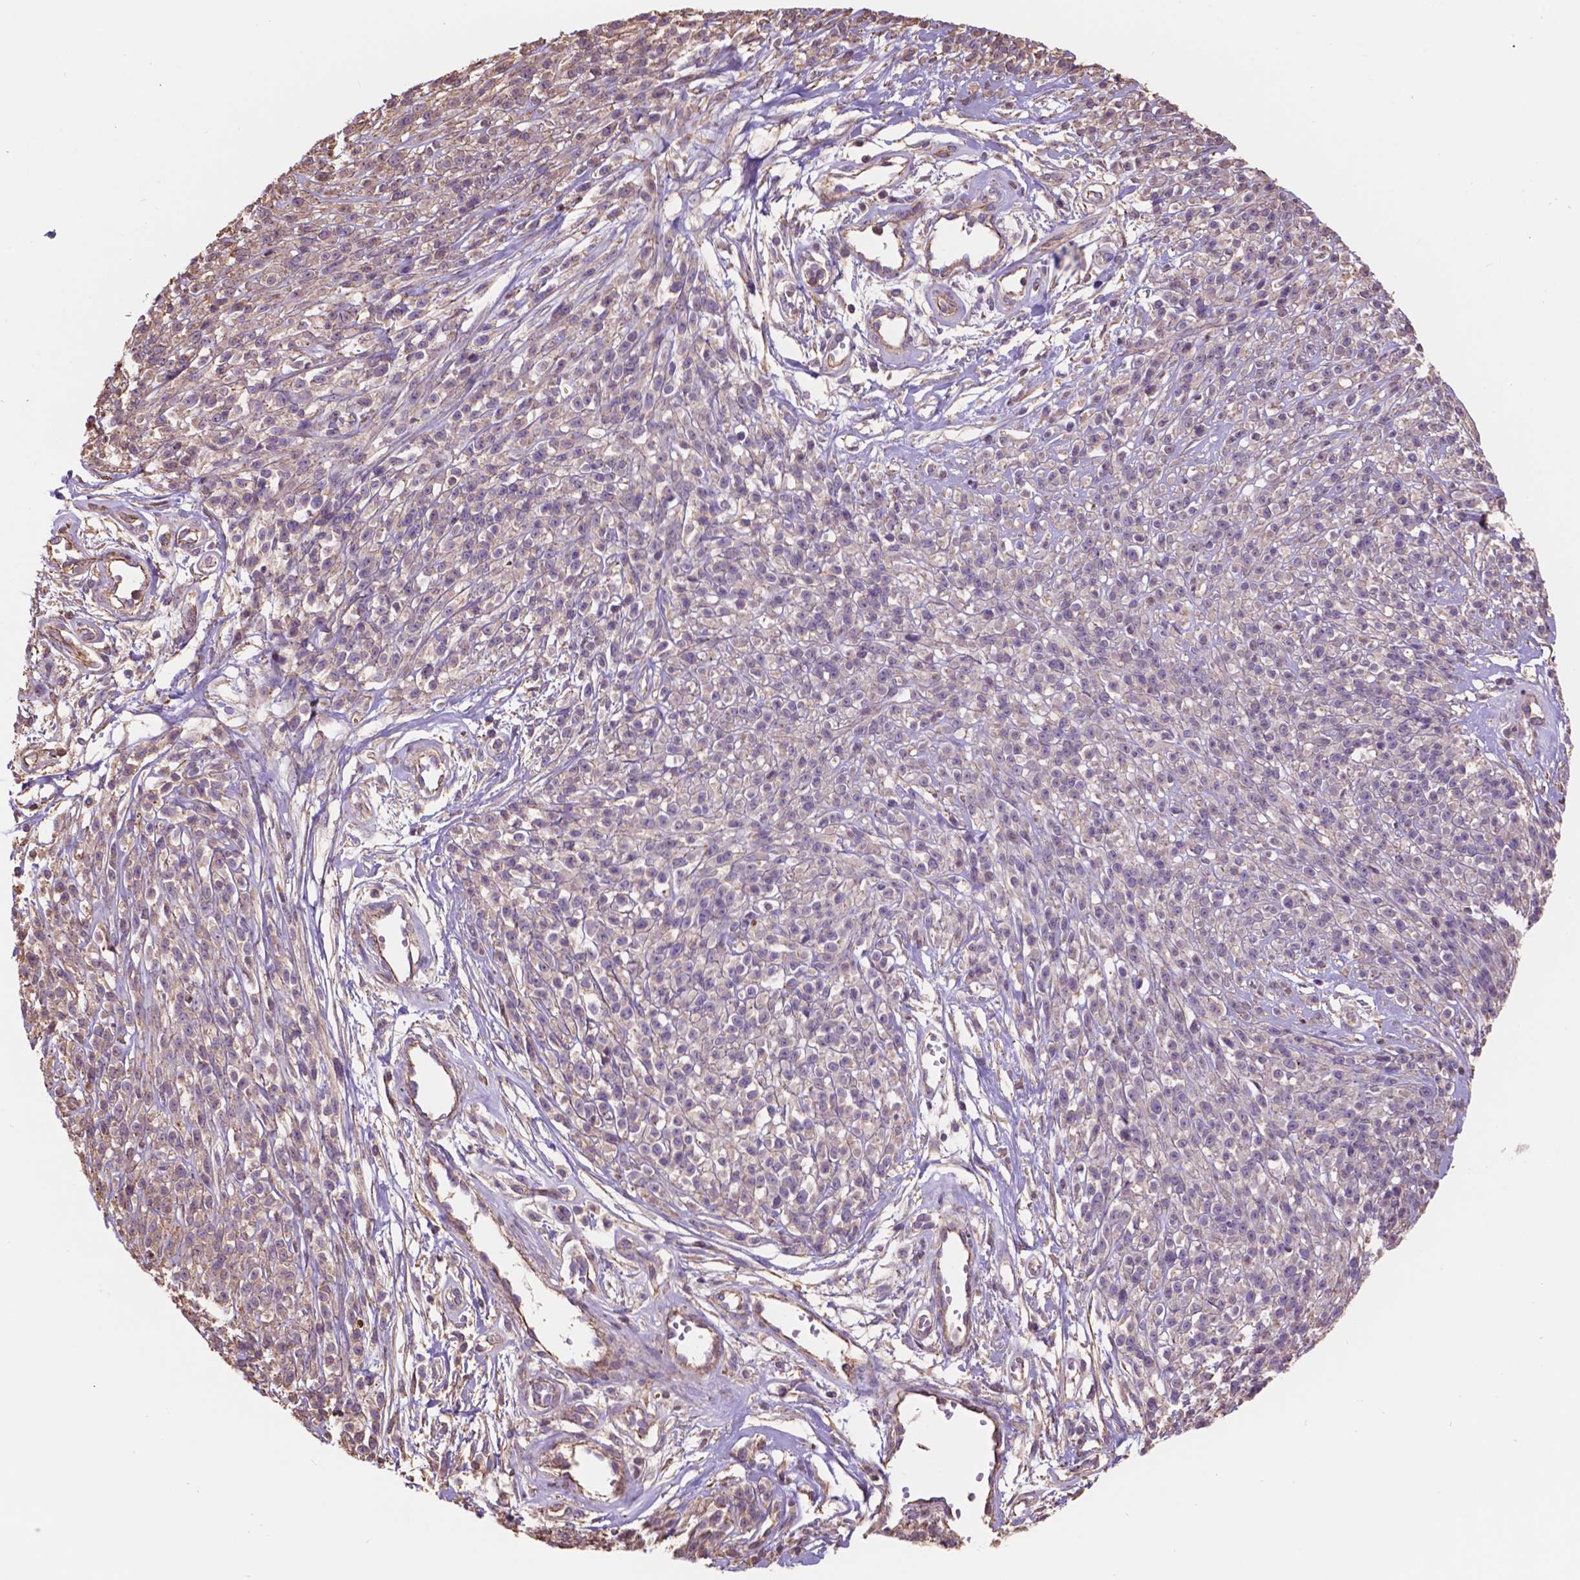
{"staining": {"intensity": "negative", "quantity": "none", "location": "none"}, "tissue": "melanoma", "cell_type": "Tumor cells", "image_type": "cancer", "snomed": [{"axis": "morphology", "description": "Malignant melanoma, NOS"}, {"axis": "topography", "description": "Skin"}, {"axis": "topography", "description": "Skin of trunk"}], "caption": "Immunohistochemistry of malignant melanoma reveals no positivity in tumor cells. (Stains: DAB immunohistochemistry (IHC) with hematoxylin counter stain, Microscopy: brightfield microscopy at high magnification).", "gene": "NIPA2", "patient": {"sex": "male", "age": 74}}